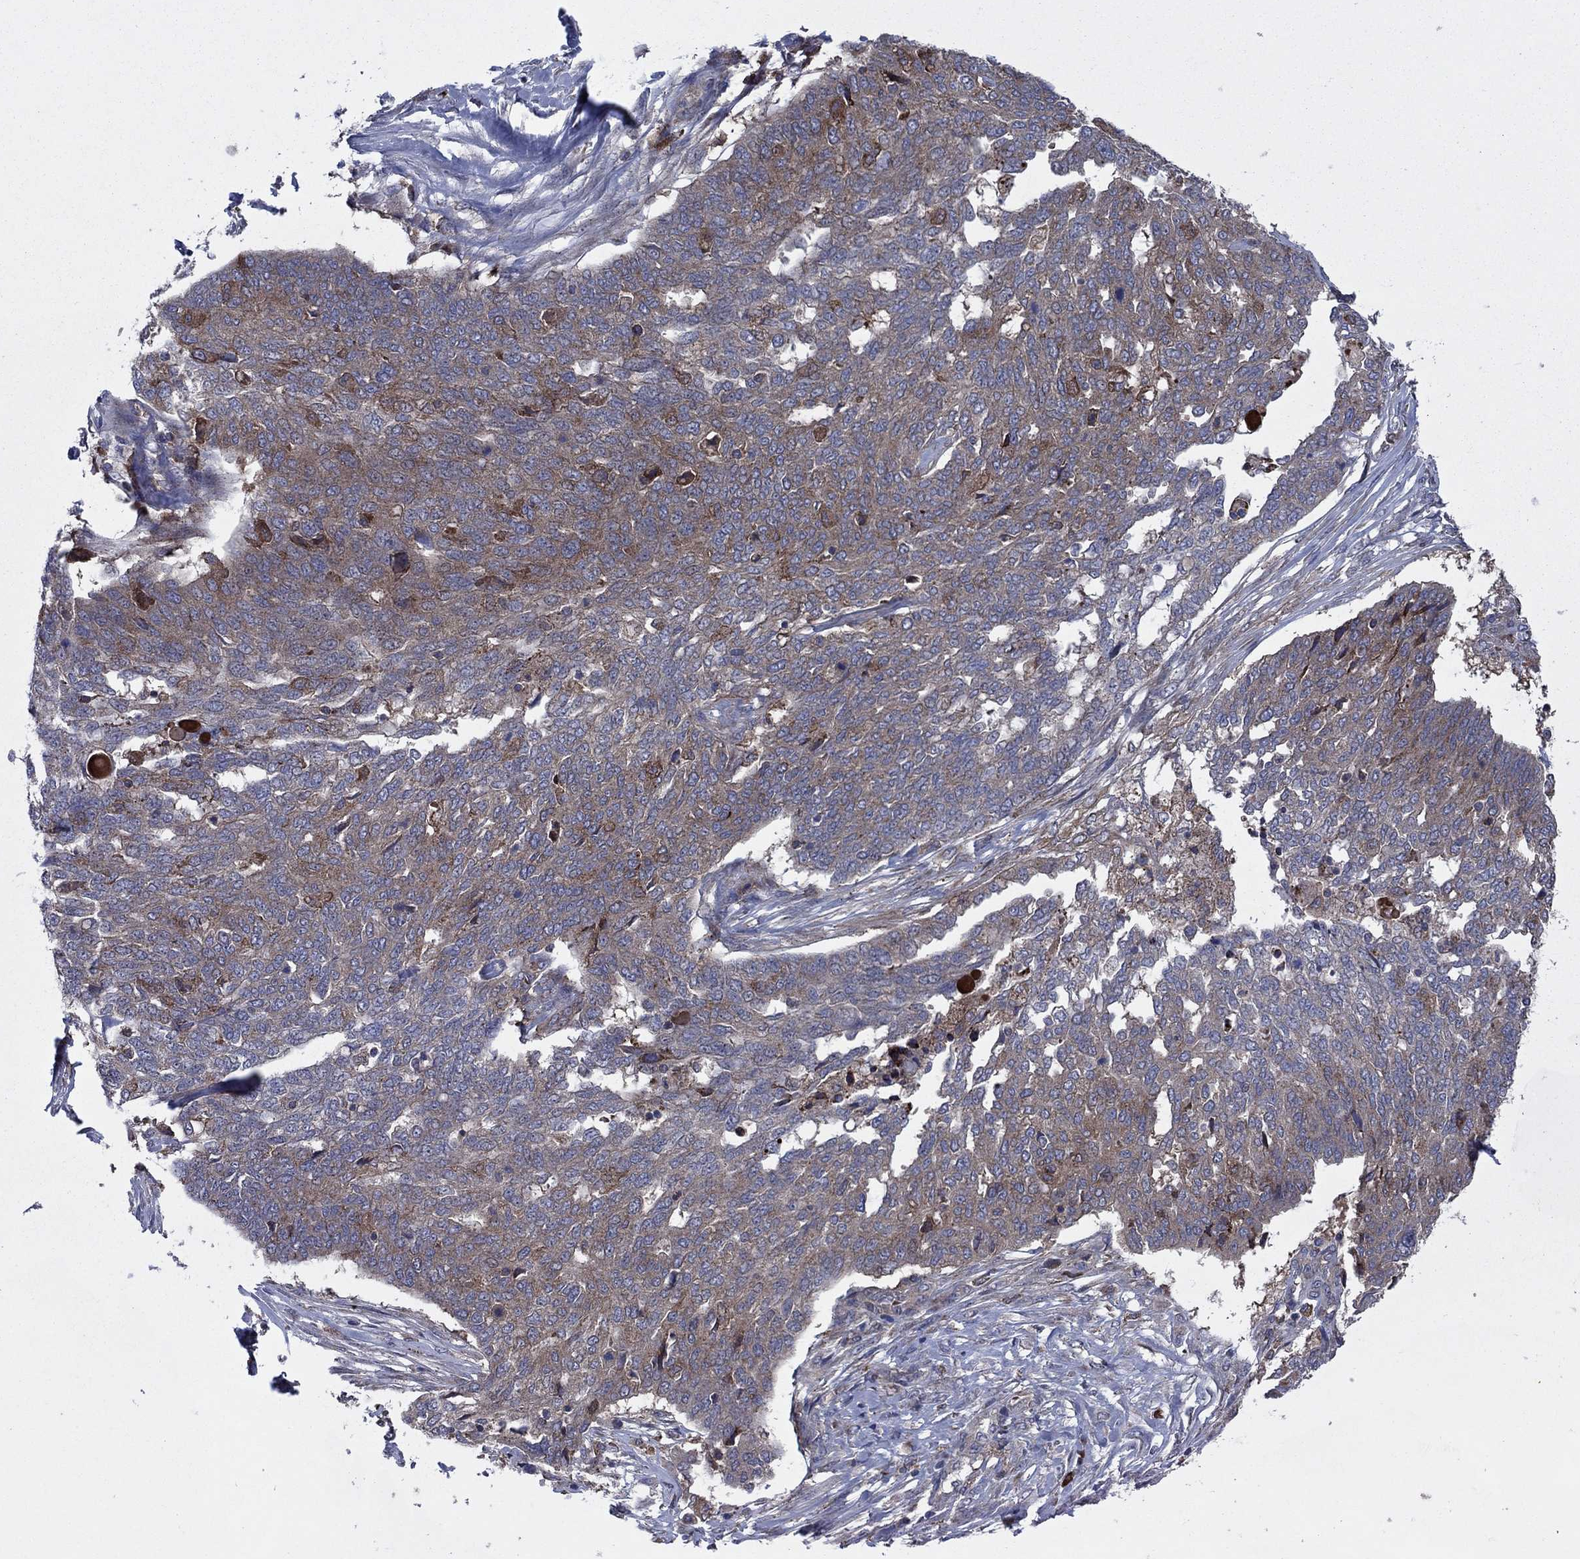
{"staining": {"intensity": "strong", "quantity": "<25%", "location": "cytoplasmic/membranous"}, "tissue": "ovarian cancer", "cell_type": "Tumor cells", "image_type": "cancer", "snomed": [{"axis": "morphology", "description": "Cystadenocarcinoma, serous, NOS"}, {"axis": "topography", "description": "Ovary"}], "caption": "IHC photomicrograph of neoplastic tissue: human ovarian serous cystadenocarcinoma stained using immunohistochemistry displays medium levels of strong protein expression localized specifically in the cytoplasmic/membranous of tumor cells, appearing as a cytoplasmic/membranous brown color.", "gene": "MEA1", "patient": {"sex": "female", "age": 67}}